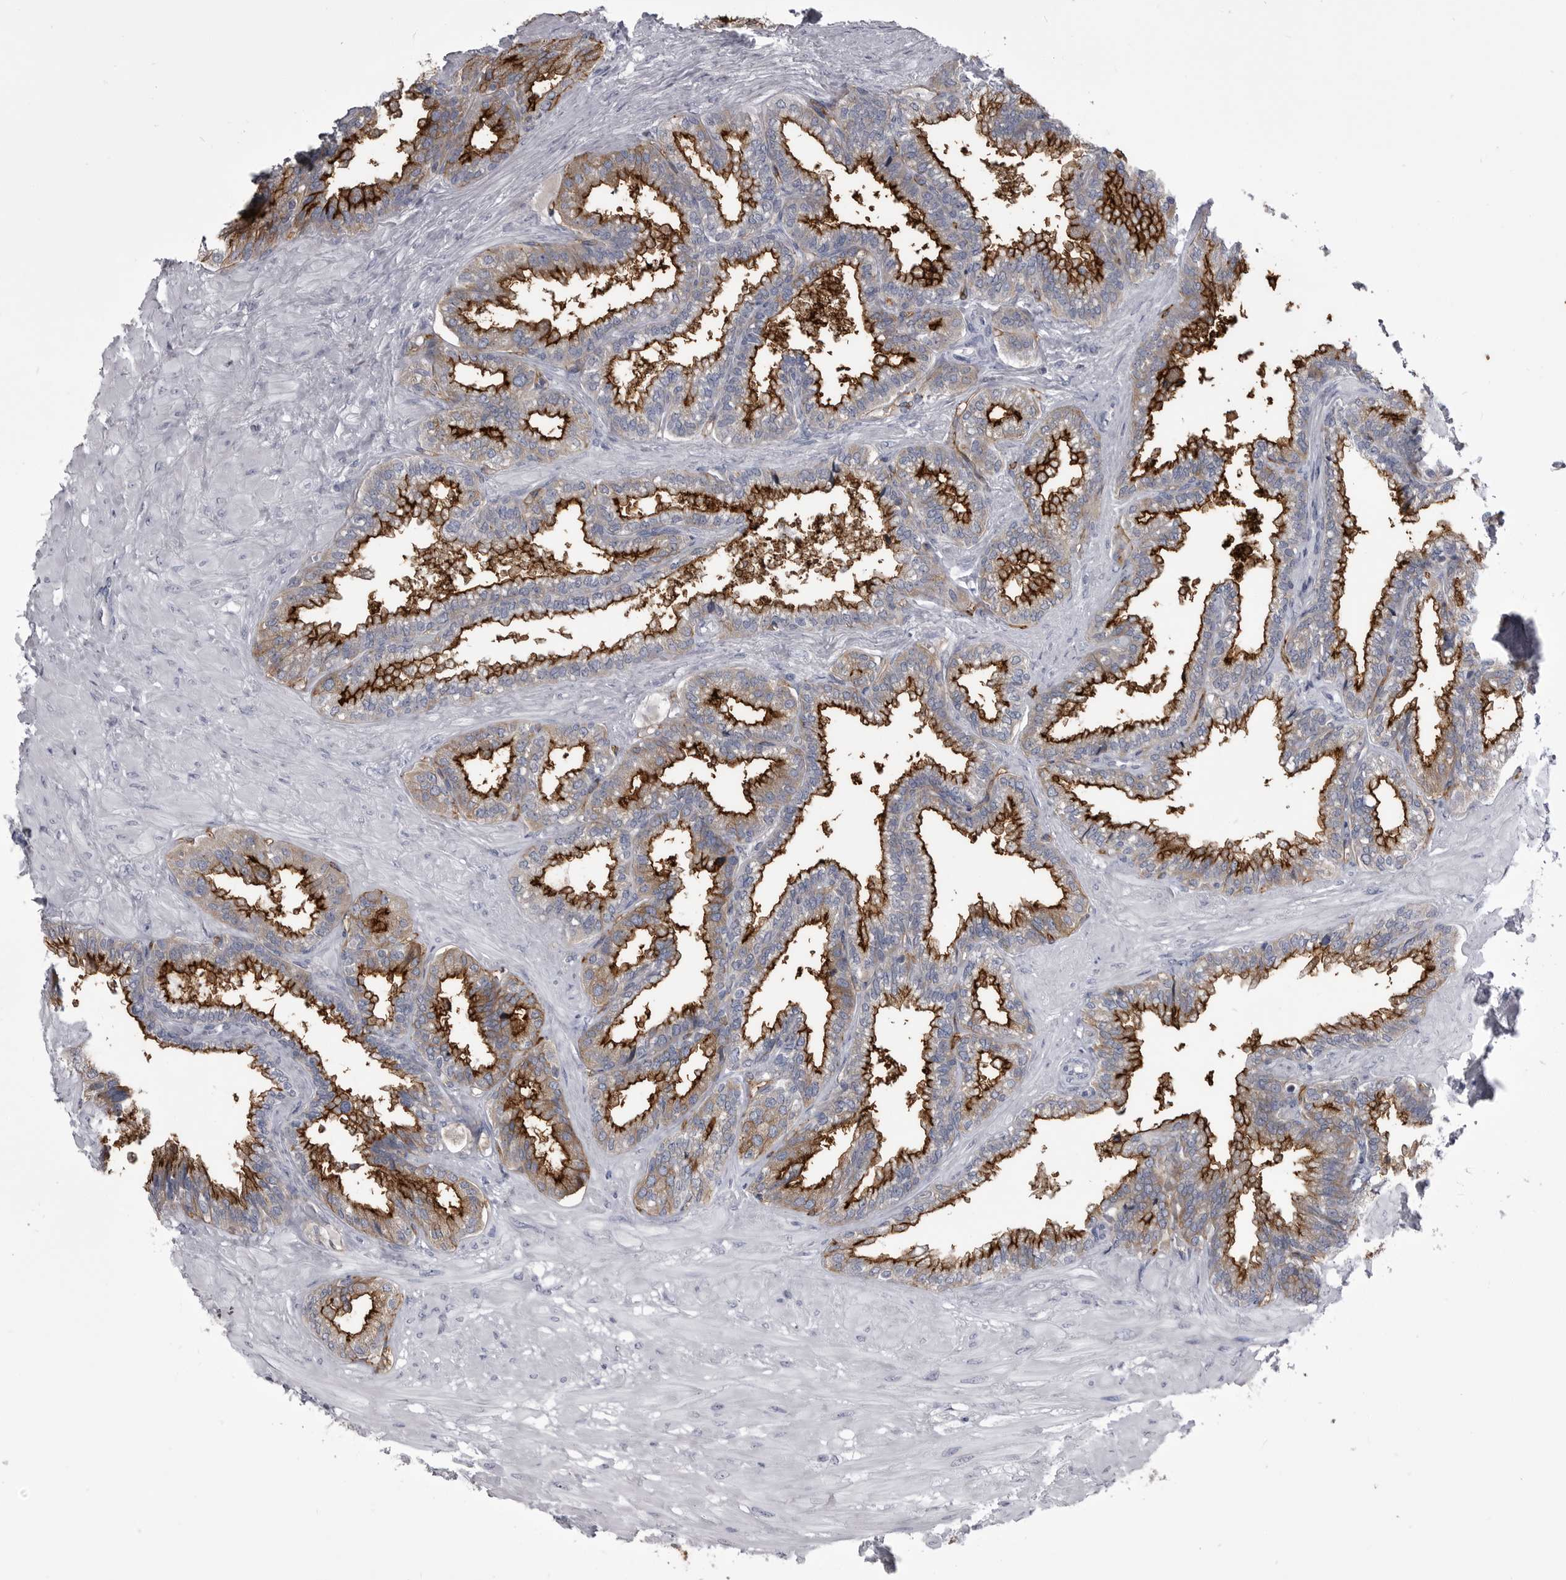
{"staining": {"intensity": "strong", "quantity": ">75%", "location": "cytoplasmic/membranous"}, "tissue": "seminal vesicle", "cell_type": "Glandular cells", "image_type": "normal", "snomed": [{"axis": "morphology", "description": "Normal tissue, NOS"}, {"axis": "topography", "description": "Seminal veicle"}], "caption": "This is a photomicrograph of IHC staining of benign seminal vesicle, which shows strong positivity in the cytoplasmic/membranous of glandular cells.", "gene": "OPLAH", "patient": {"sex": "male", "age": 46}}